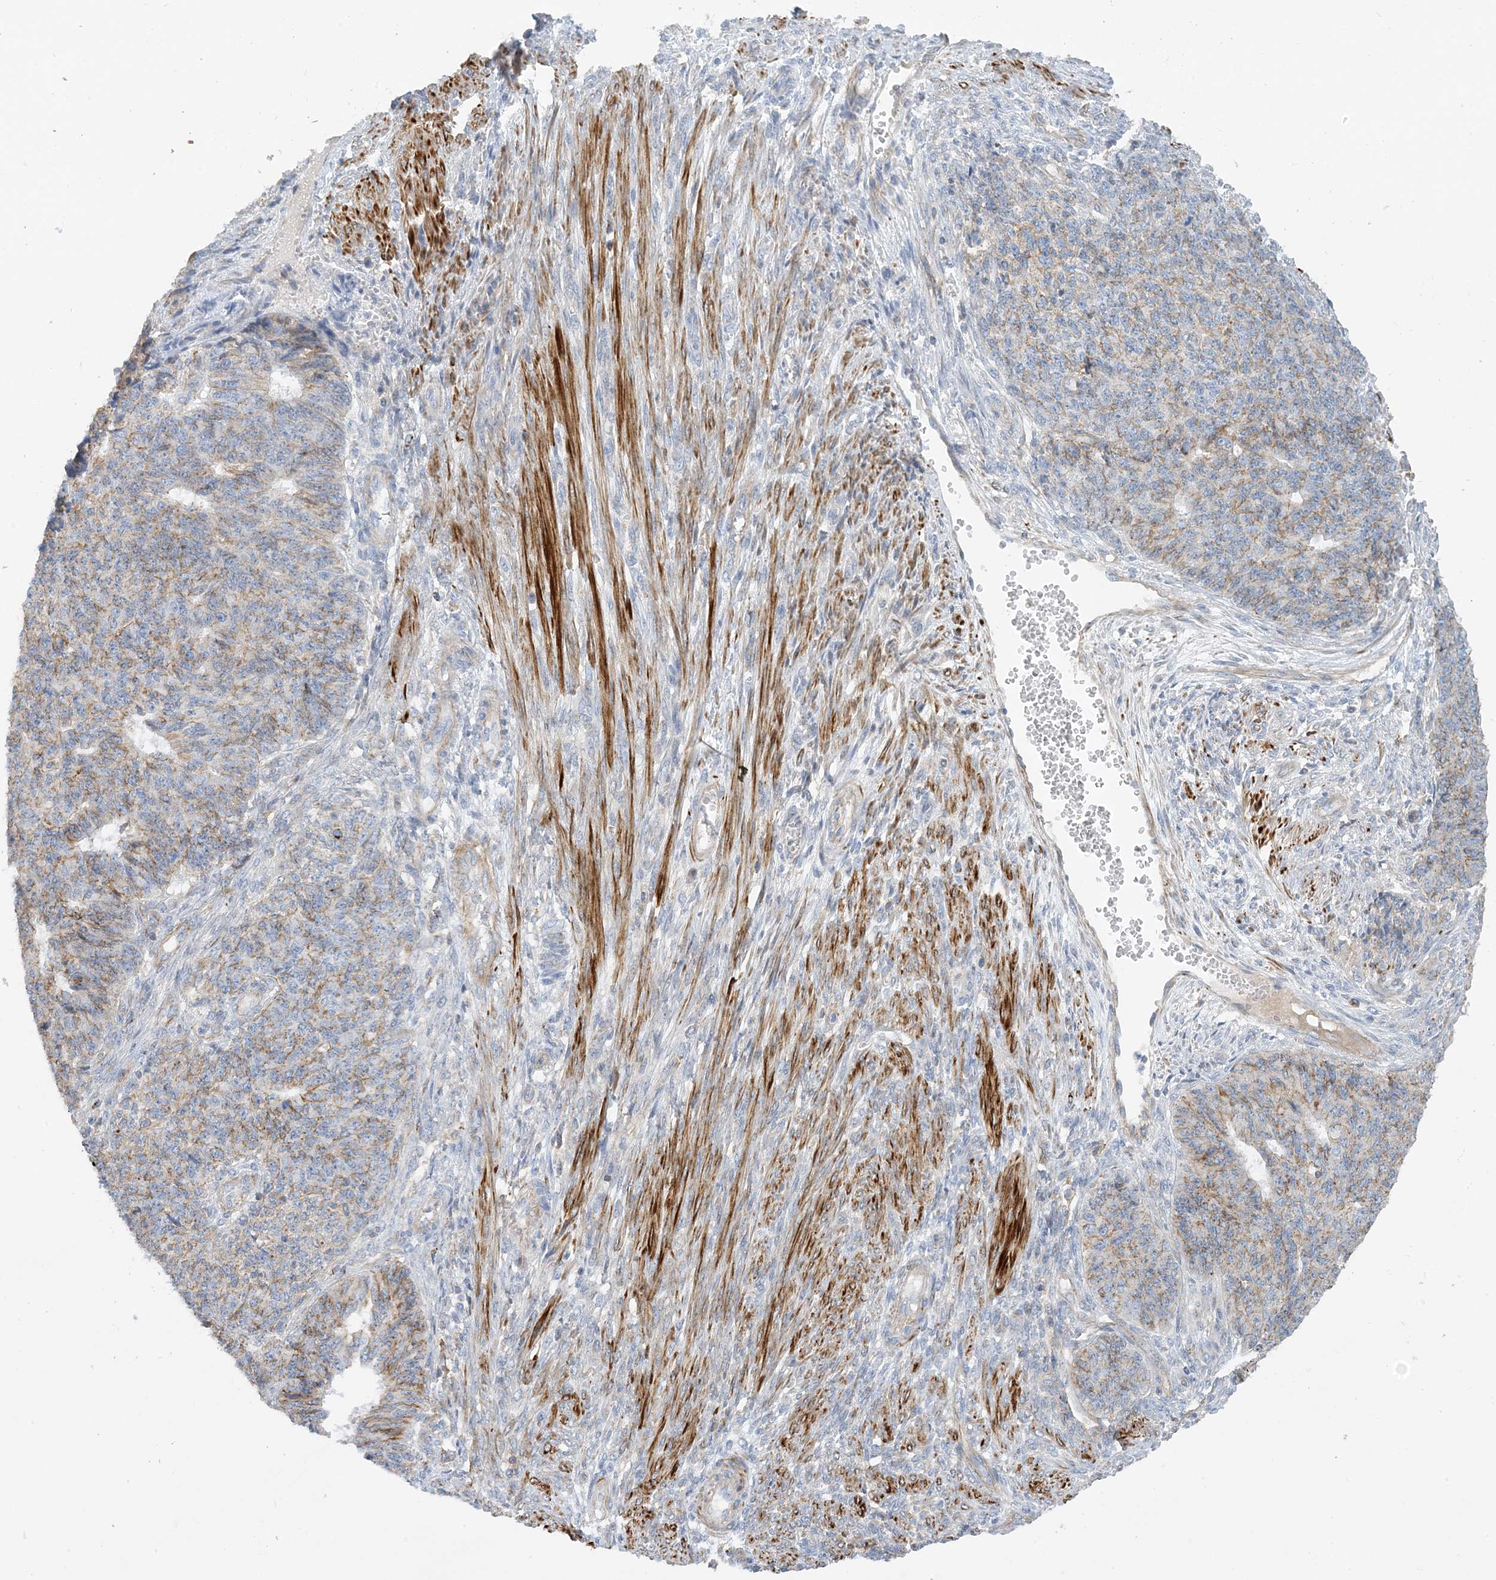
{"staining": {"intensity": "moderate", "quantity": "25%-75%", "location": "cytoplasmic/membranous"}, "tissue": "endometrial cancer", "cell_type": "Tumor cells", "image_type": "cancer", "snomed": [{"axis": "morphology", "description": "Adenocarcinoma, NOS"}, {"axis": "topography", "description": "Endometrium"}], "caption": "Endometrial adenocarcinoma tissue shows moderate cytoplasmic/membranous expression in approximately 25%-75% of tumor cells (Stains: DAB (3,3'-diaminobenzidine) in brown, nuclei in blue, Microscopy: brightfield microscopy at high magnification).", "gene": "CALHM5", "patient": {"sex": "female", "age": 32}}